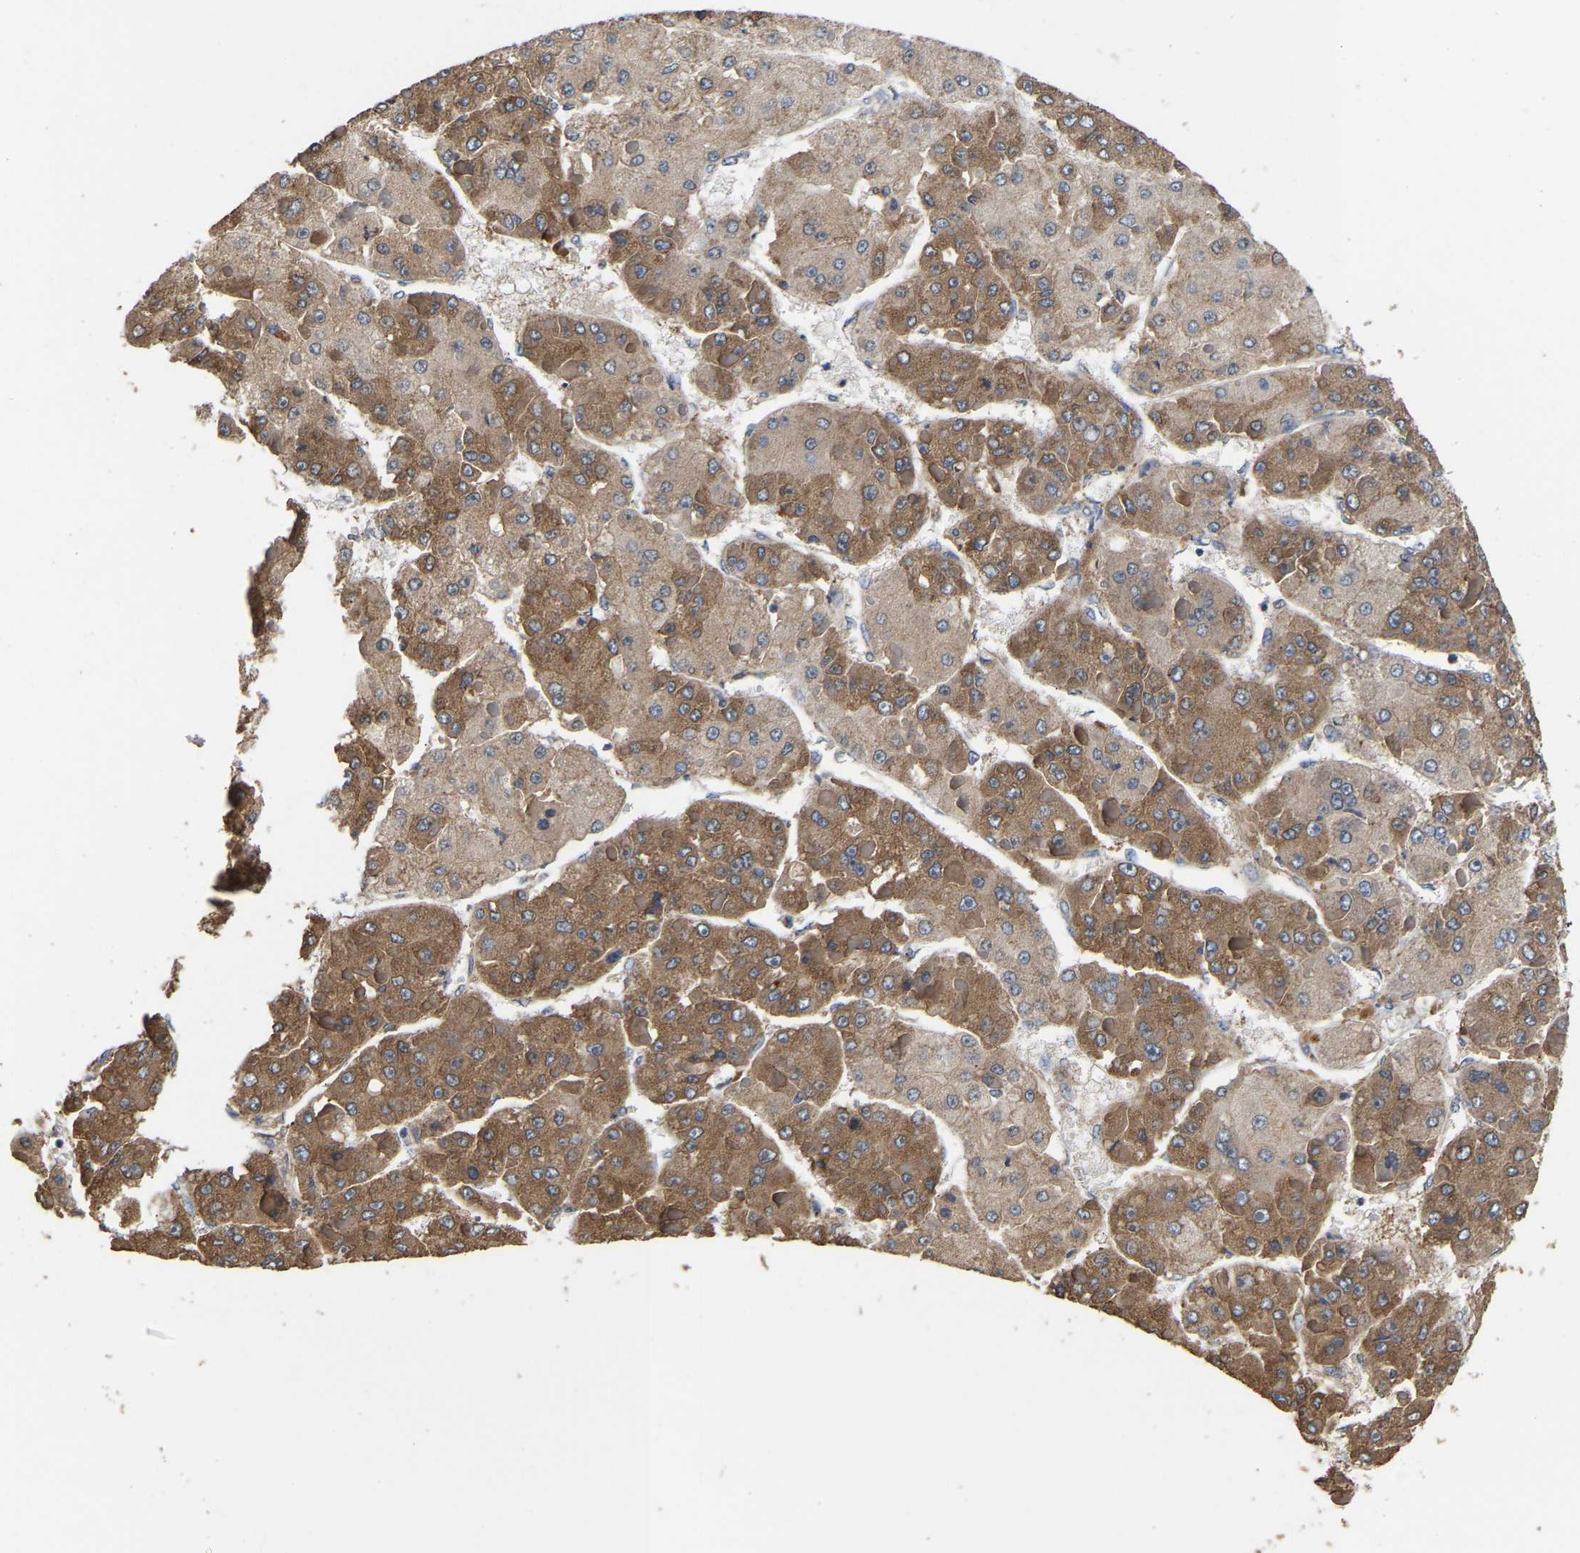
{"staining": {"intensity": "moderate", "quantity": ">75%", "location": "cytoplasmic/membranous"}, "tissue": "liver cancer", "cell_type": "Tumor cells", "image_type": "cancer", "snomed": [{"axis": "morphology", "description": "Carcinoma, Hepatocellular, NOS"}, {"axis": "topography", "description": "Liver"}], "caption": "Moderate cytoplasmic/membranous expression for a protein is present in approximately >75% of tumor cells of liver cancer using immunohistochemistry.", "gene": "AIMP2", "patient": {"sex": "female", "age": 73}}